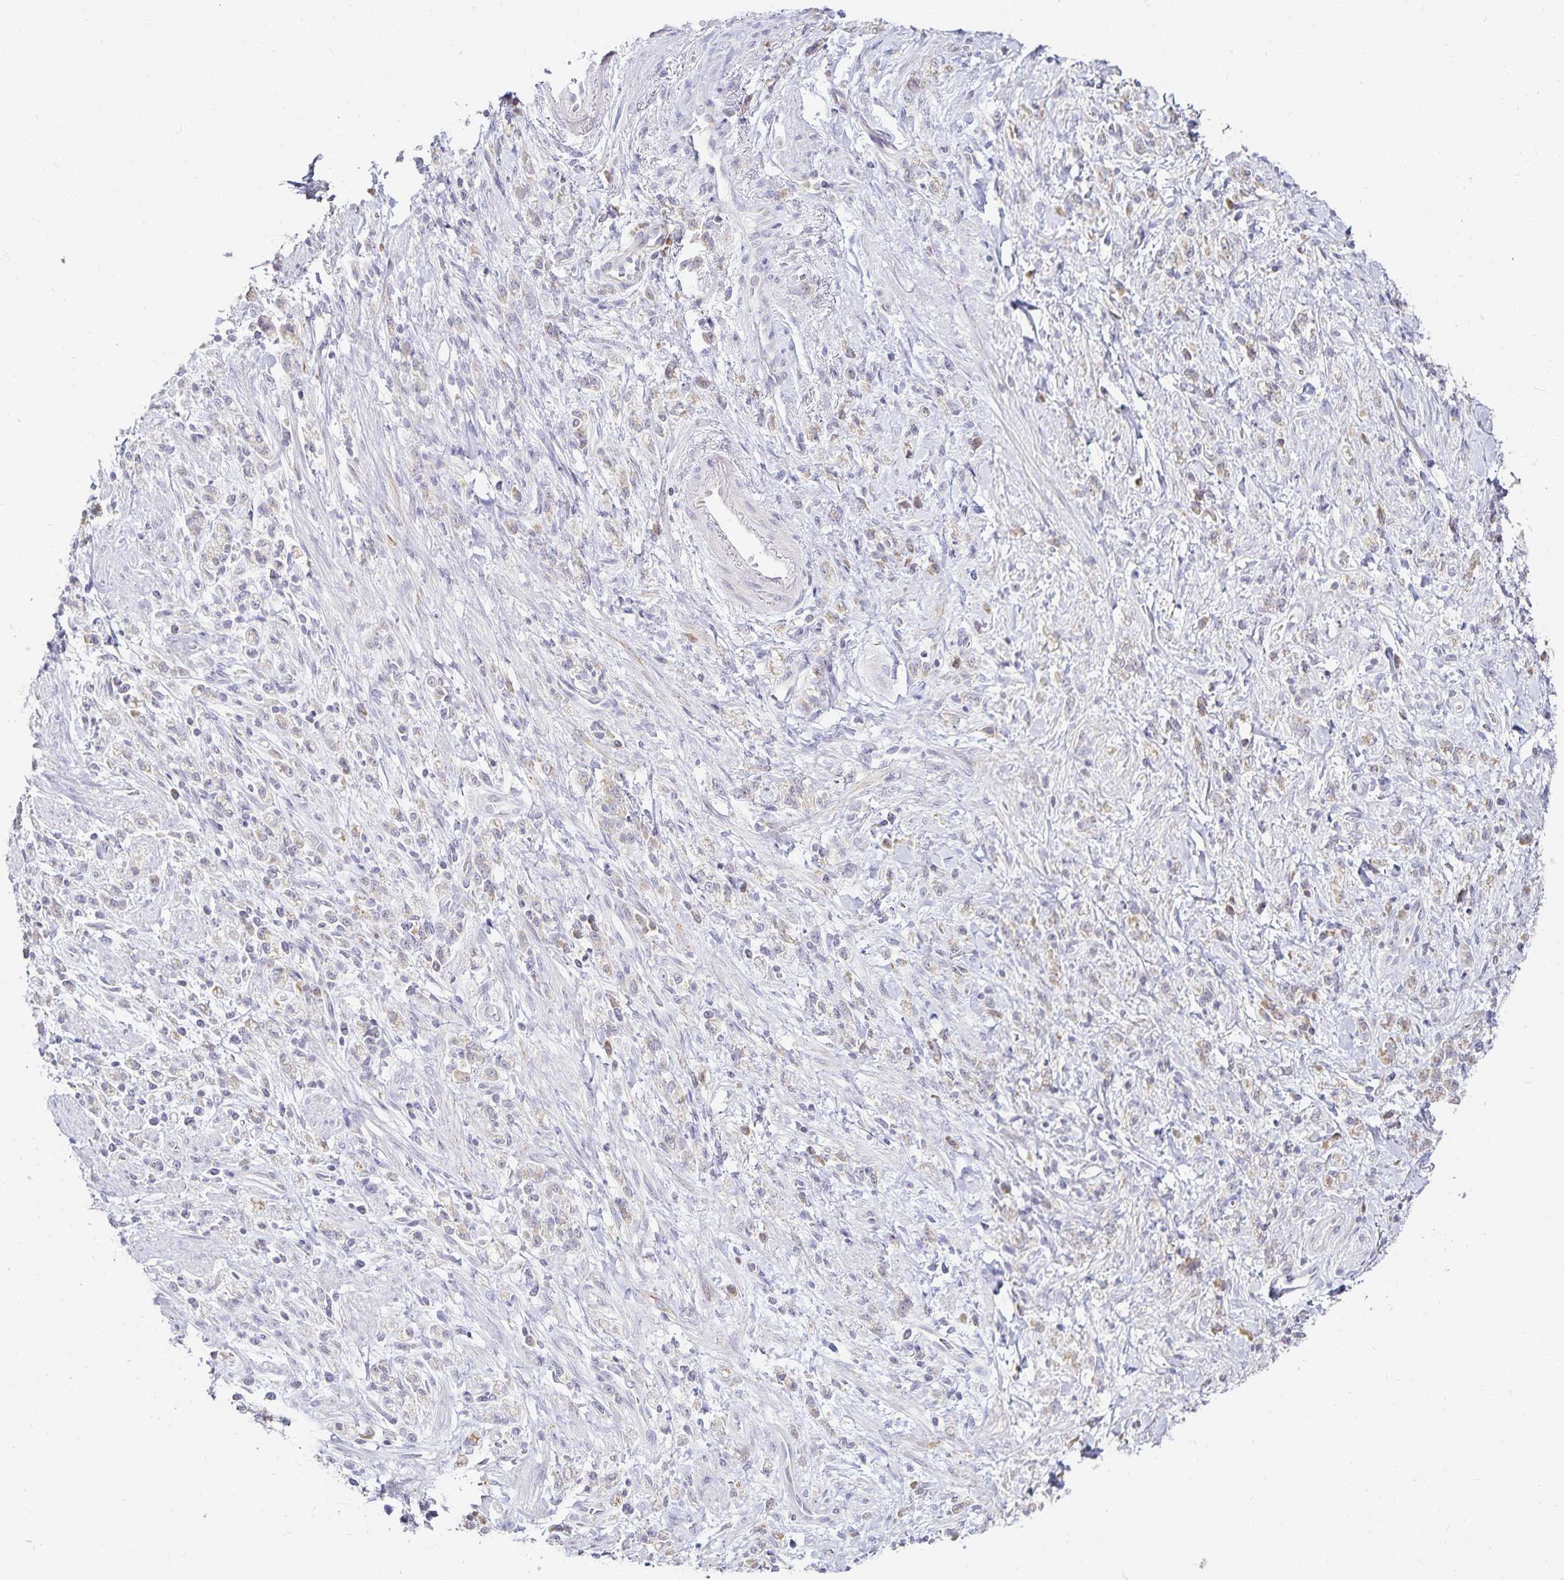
{"staining": {"intensity": "negative", "quantity": "none", "location": "none"}, "tissue": "stomach cancer", "cell_type": "Tumor cells", "image_type": "cancer", "snomed": [{"axis": "morphology", "description": "Adenocarcinoma, NOS"}, {"axis": "topography", "description": "Stomach"}], "caption": "DAB (3,3'-diaminobenzidine) immunohistochemical staining of human stomach cancer (adenocarcinoma) exhibits no significant expression in tumor cells.", "gene": "GP2", "patient": {"sex": "male", "age": 77}}